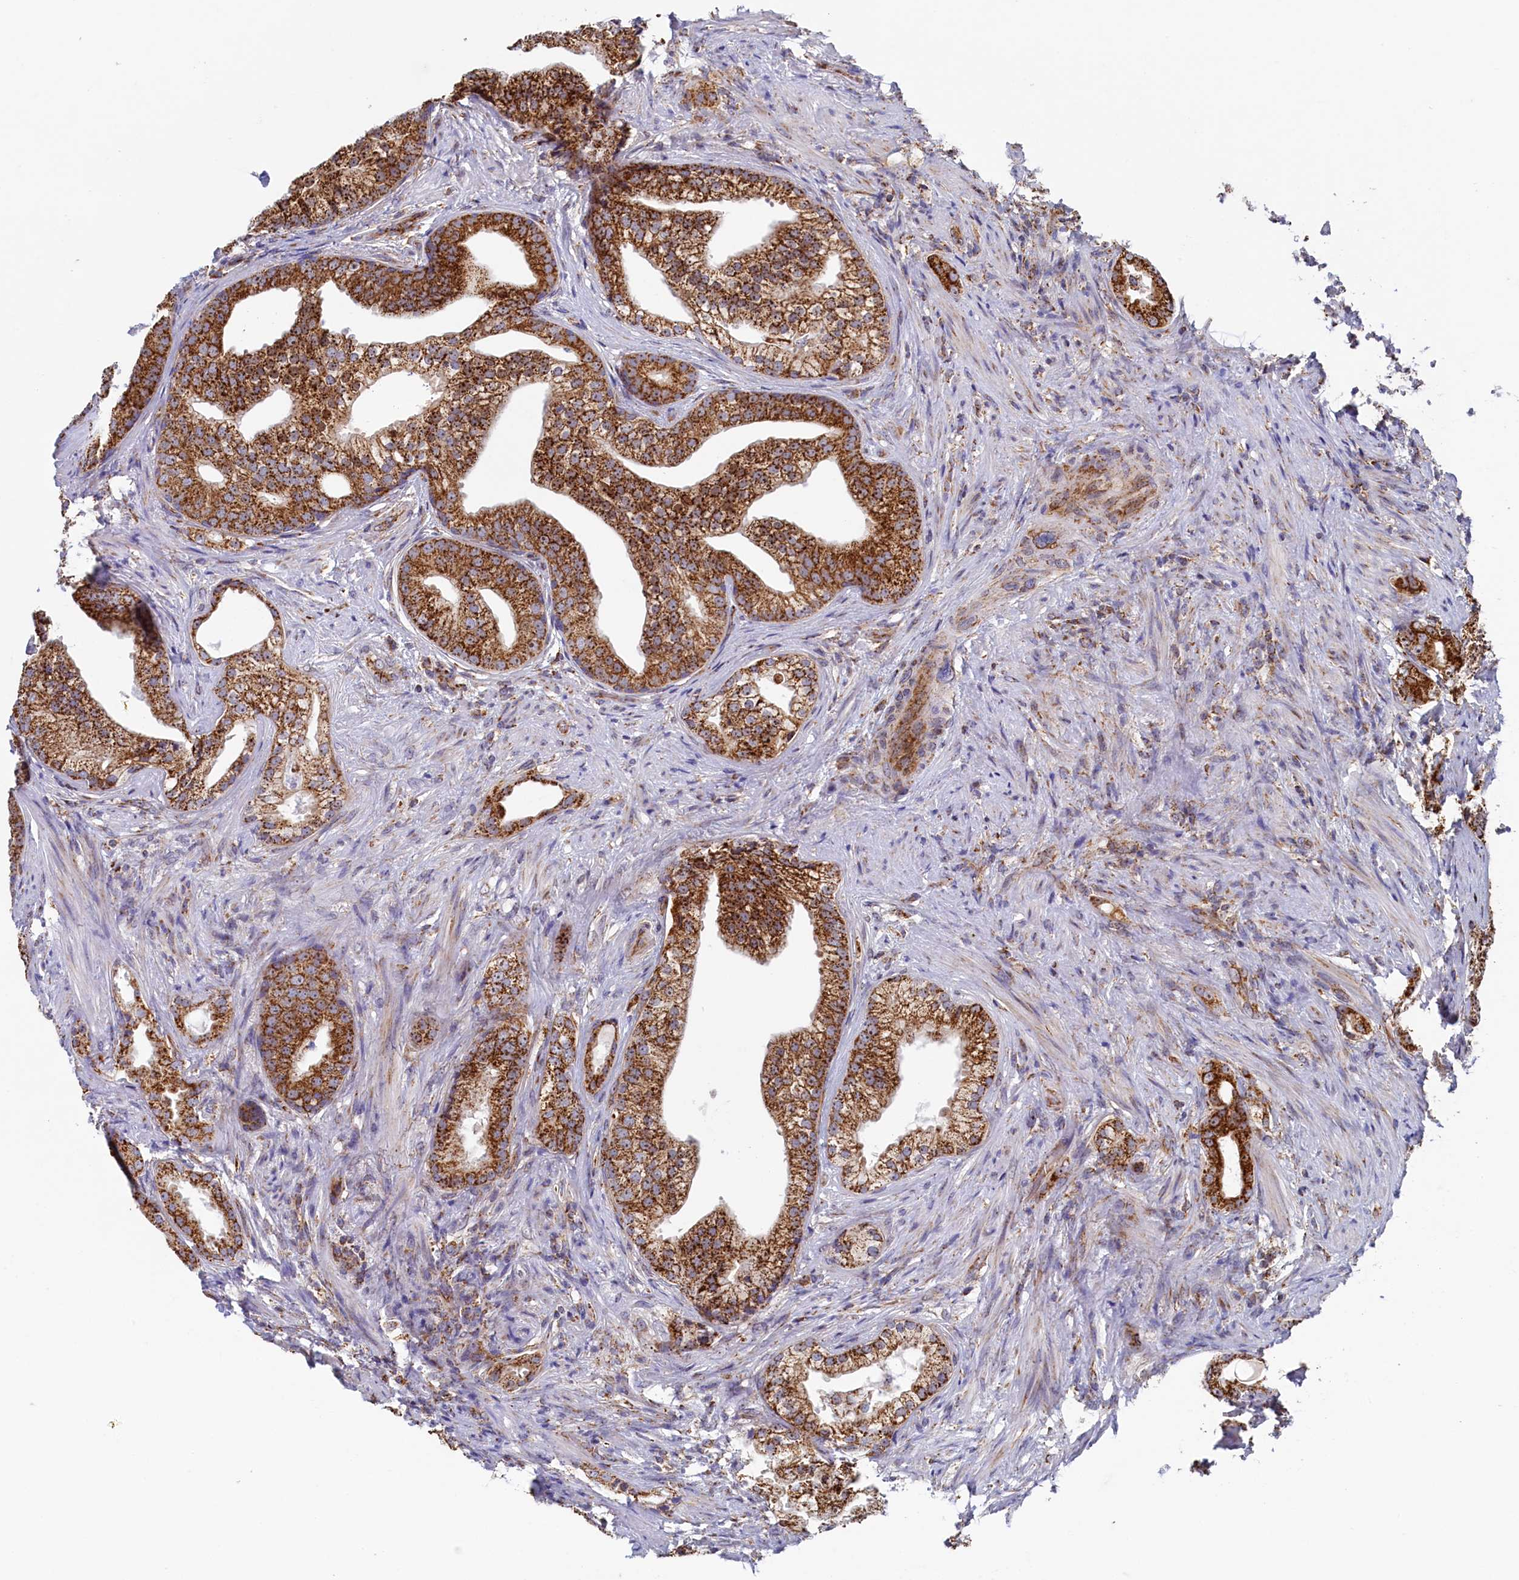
{"staining": {"intensity": "moderate", "quantity": ">75%", "location": "cytoplasmic/membranous"}, "tissue": "prostate cancer", "cell_type": "Tumor cells", "image_type": "cancer", "snomed": [{"axis": "morphology", "description": "Adenocarcinoma, Low grade"}, {"axis": "topography", "description": "Prostate"}], "caption": "IHC image of human low-grade adenocarcinoma (prostate) stained for a protein (brown), which exhibits medium levels of moderate cytoplasmic/membranous expression in about >75% of tumor cells.", "gene": "UBE3B", "patient": {"sex": "male", "age": 71}}